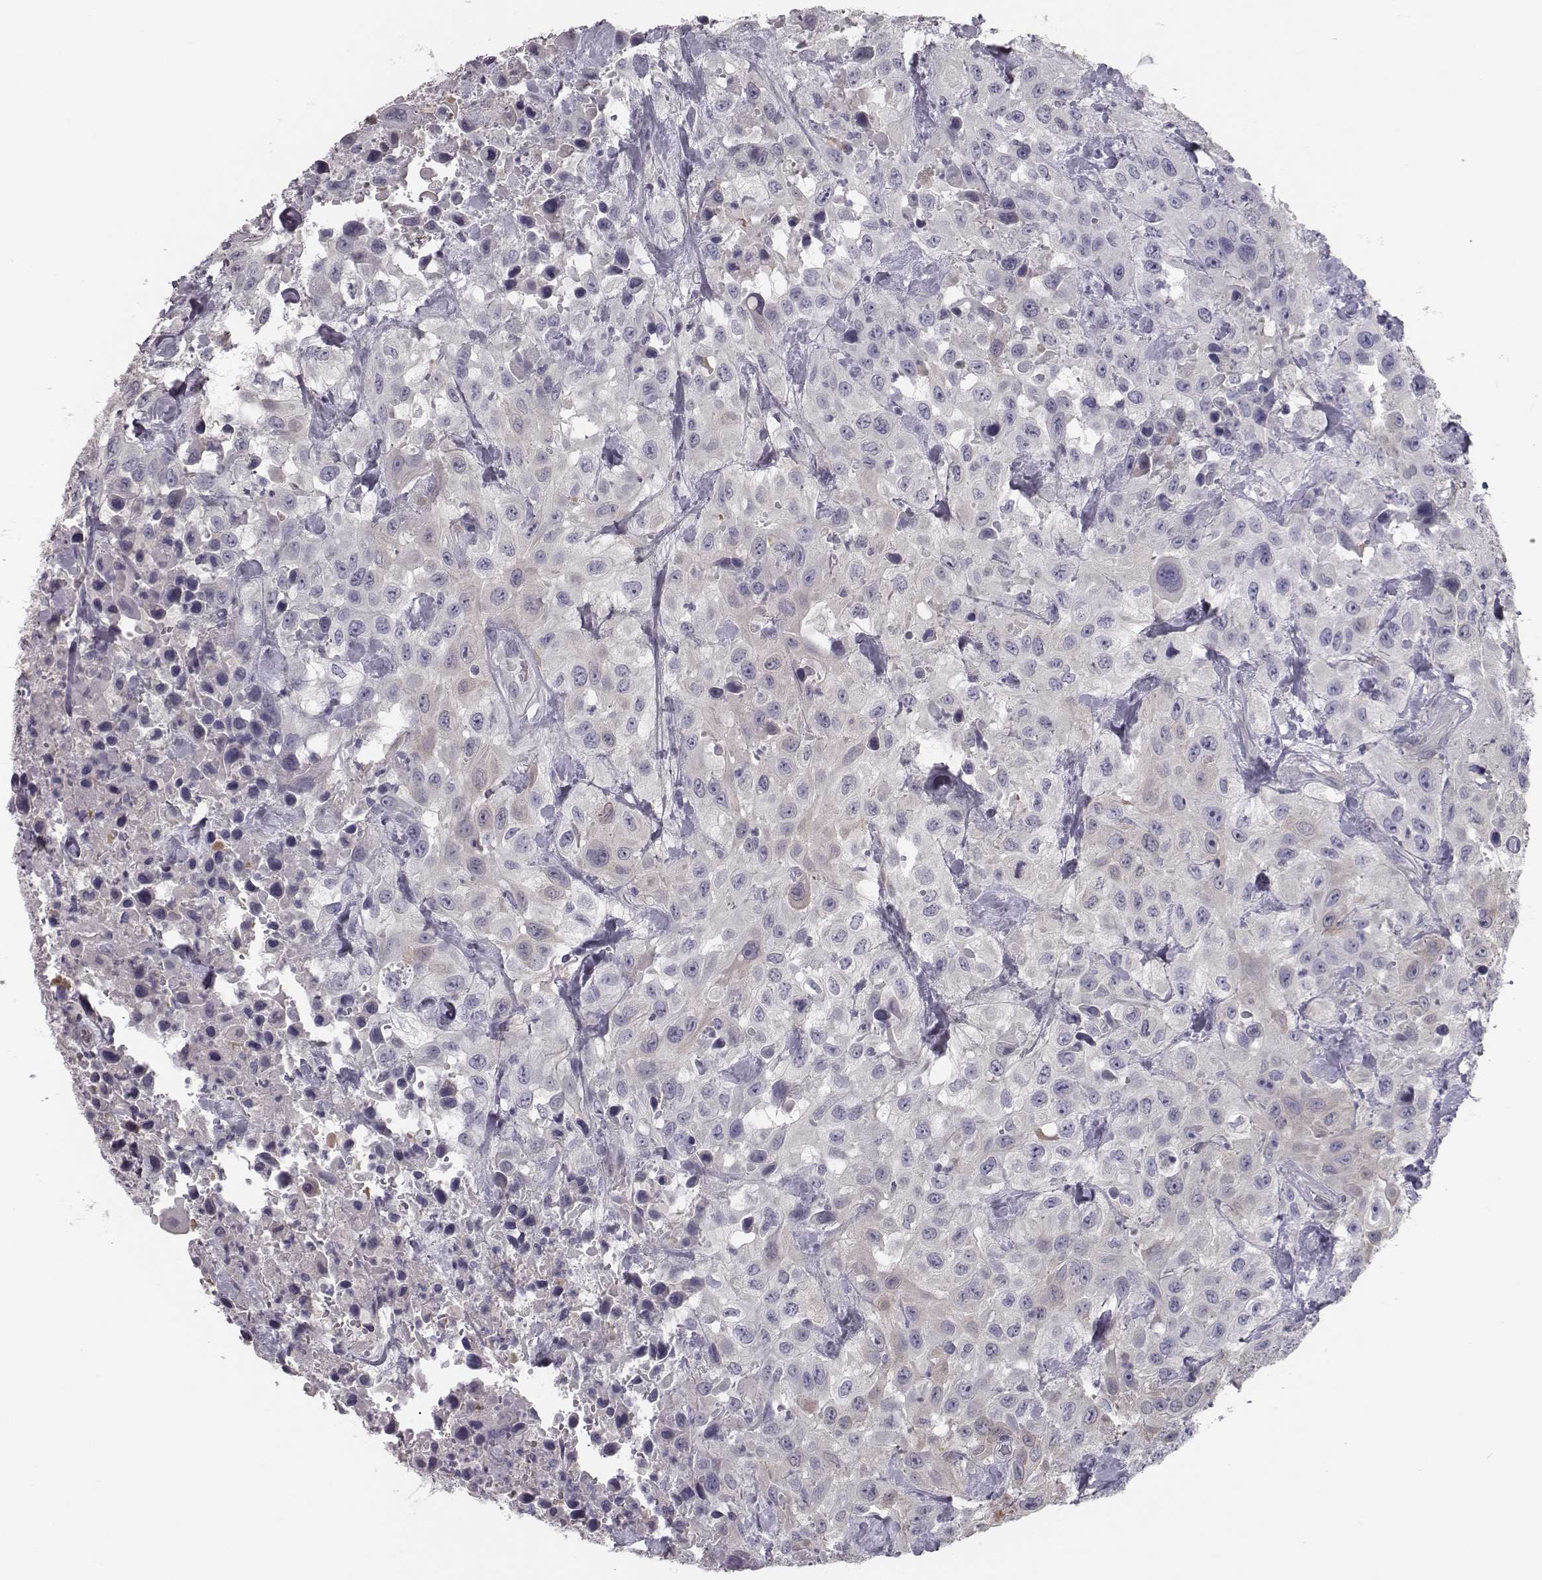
{"staining": {"intensity": "negative", "quantity": "none", "location": "none"}, "tissue": "urothelial cancer", "cell_type": "Tumor cells", "image_type": "cancer", "snomed": [{"axis": "morphology", "description": "Urothelial carcinoma, High grade"}, {"axis": "topography", "description": "Urinary bladder"}], "caption": "A micrograph of high-grade urothelial carcinoma stained for a protein reveals no brown staining in tumor cells.", "gene": "ISYNA1", "patient": {"sex": "male", "age": 79}}